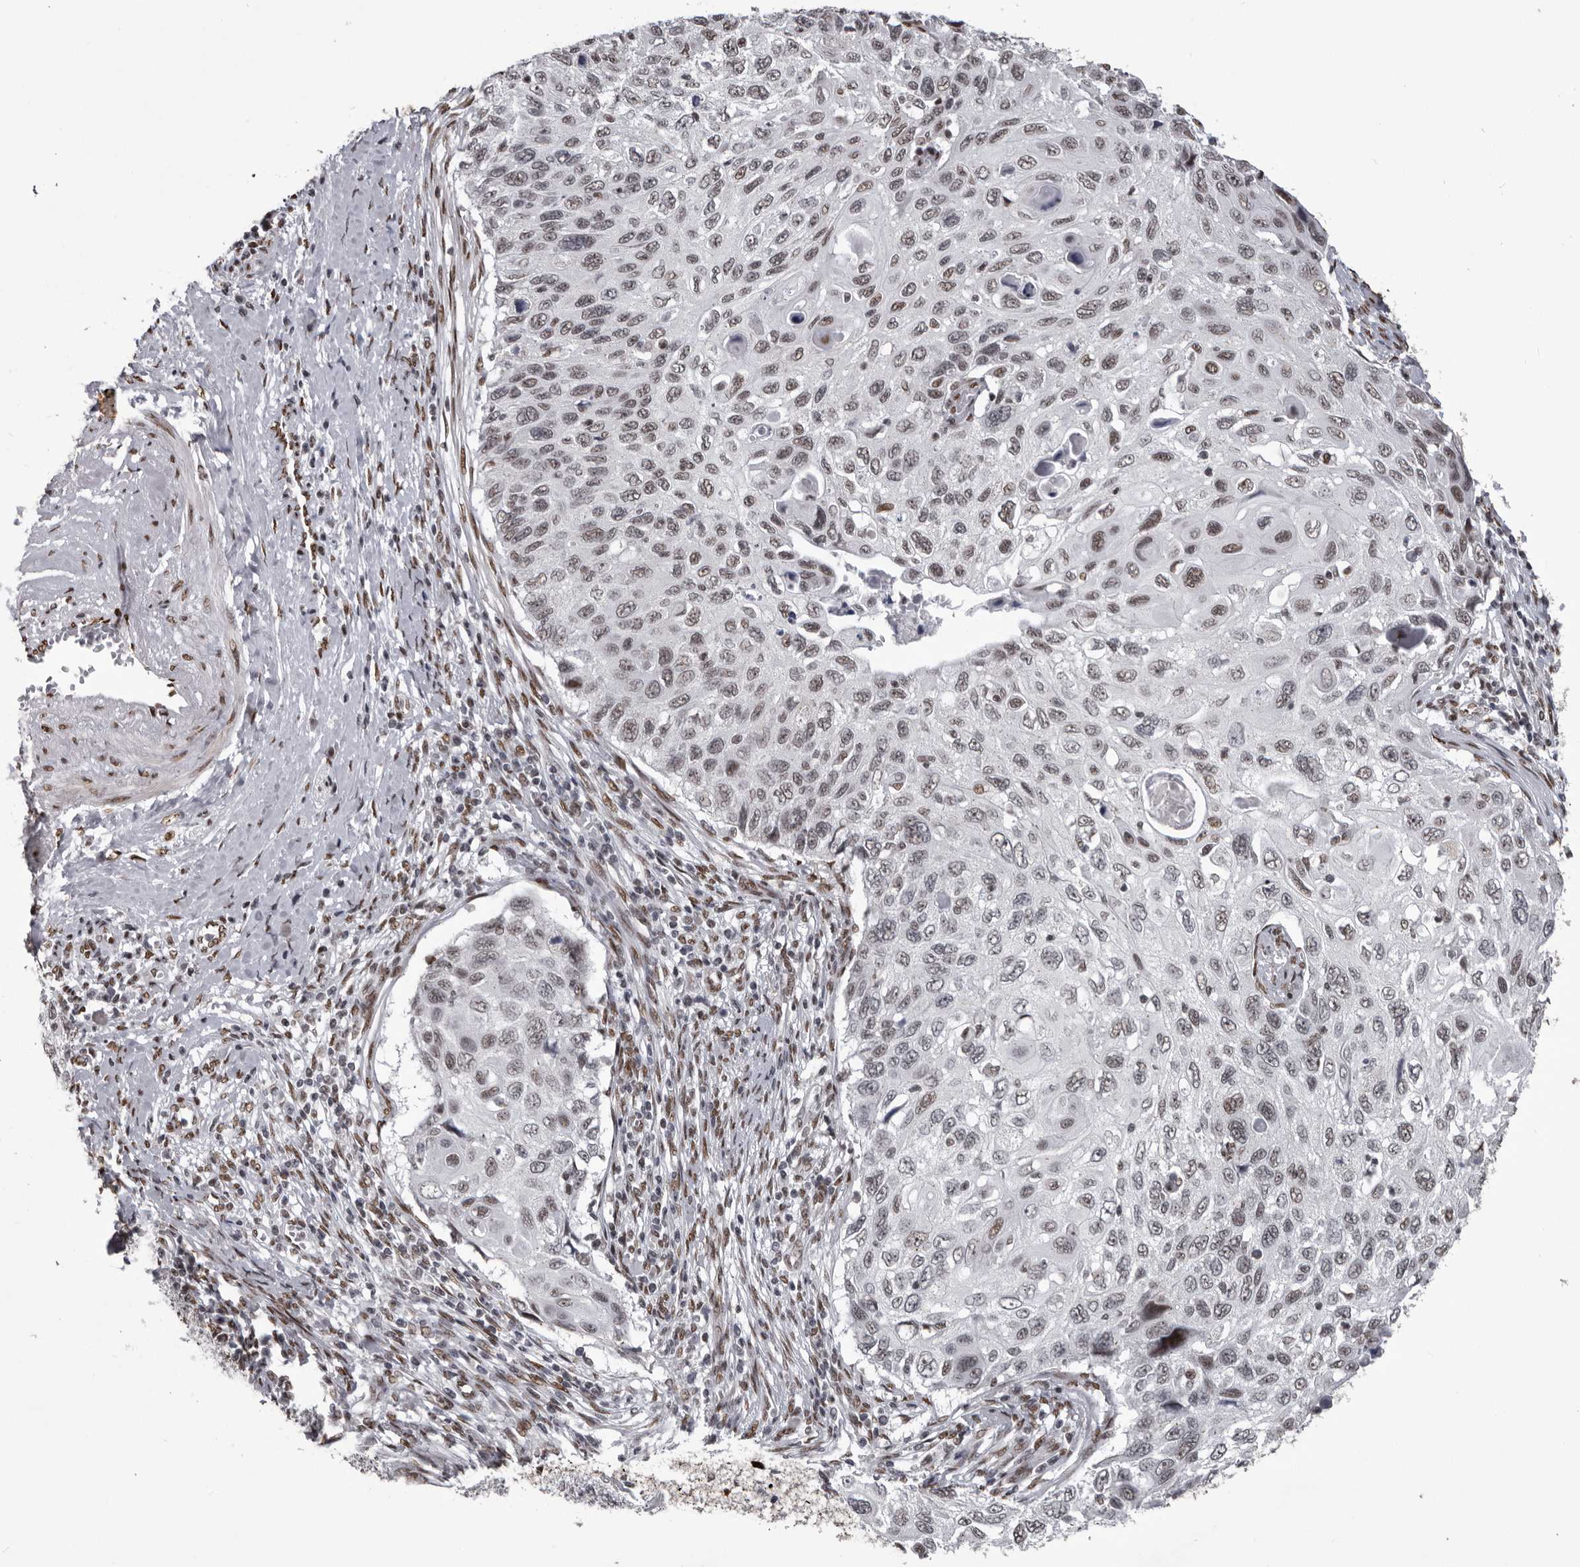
{"staining": {"intensity": "weak", "quantity": ">75%", "location": "nuclear"}, "tissue": "cervical cancer", "cell_type": "Tumor cells", "image_type": "cancer", "snomed": [{"axis": "morphology", "description": "Squamous cell carcinoma, NOS"}, {"axis": "topography", "description": "Cervix"}], "caption": "Protein staining of cervical squamous cell carcinoma tissue displays weak nuclear expression in about >75% of tumor cells. The staining was performed using DAB (3,3'-diaminobenzidine) to visualize the protein expression in brown, while the nuclei were stained in blue with hematoxylin (Magnification: 20x).", "gene": "NUMA1", "patient": {"sex": "female", "age": 70}}